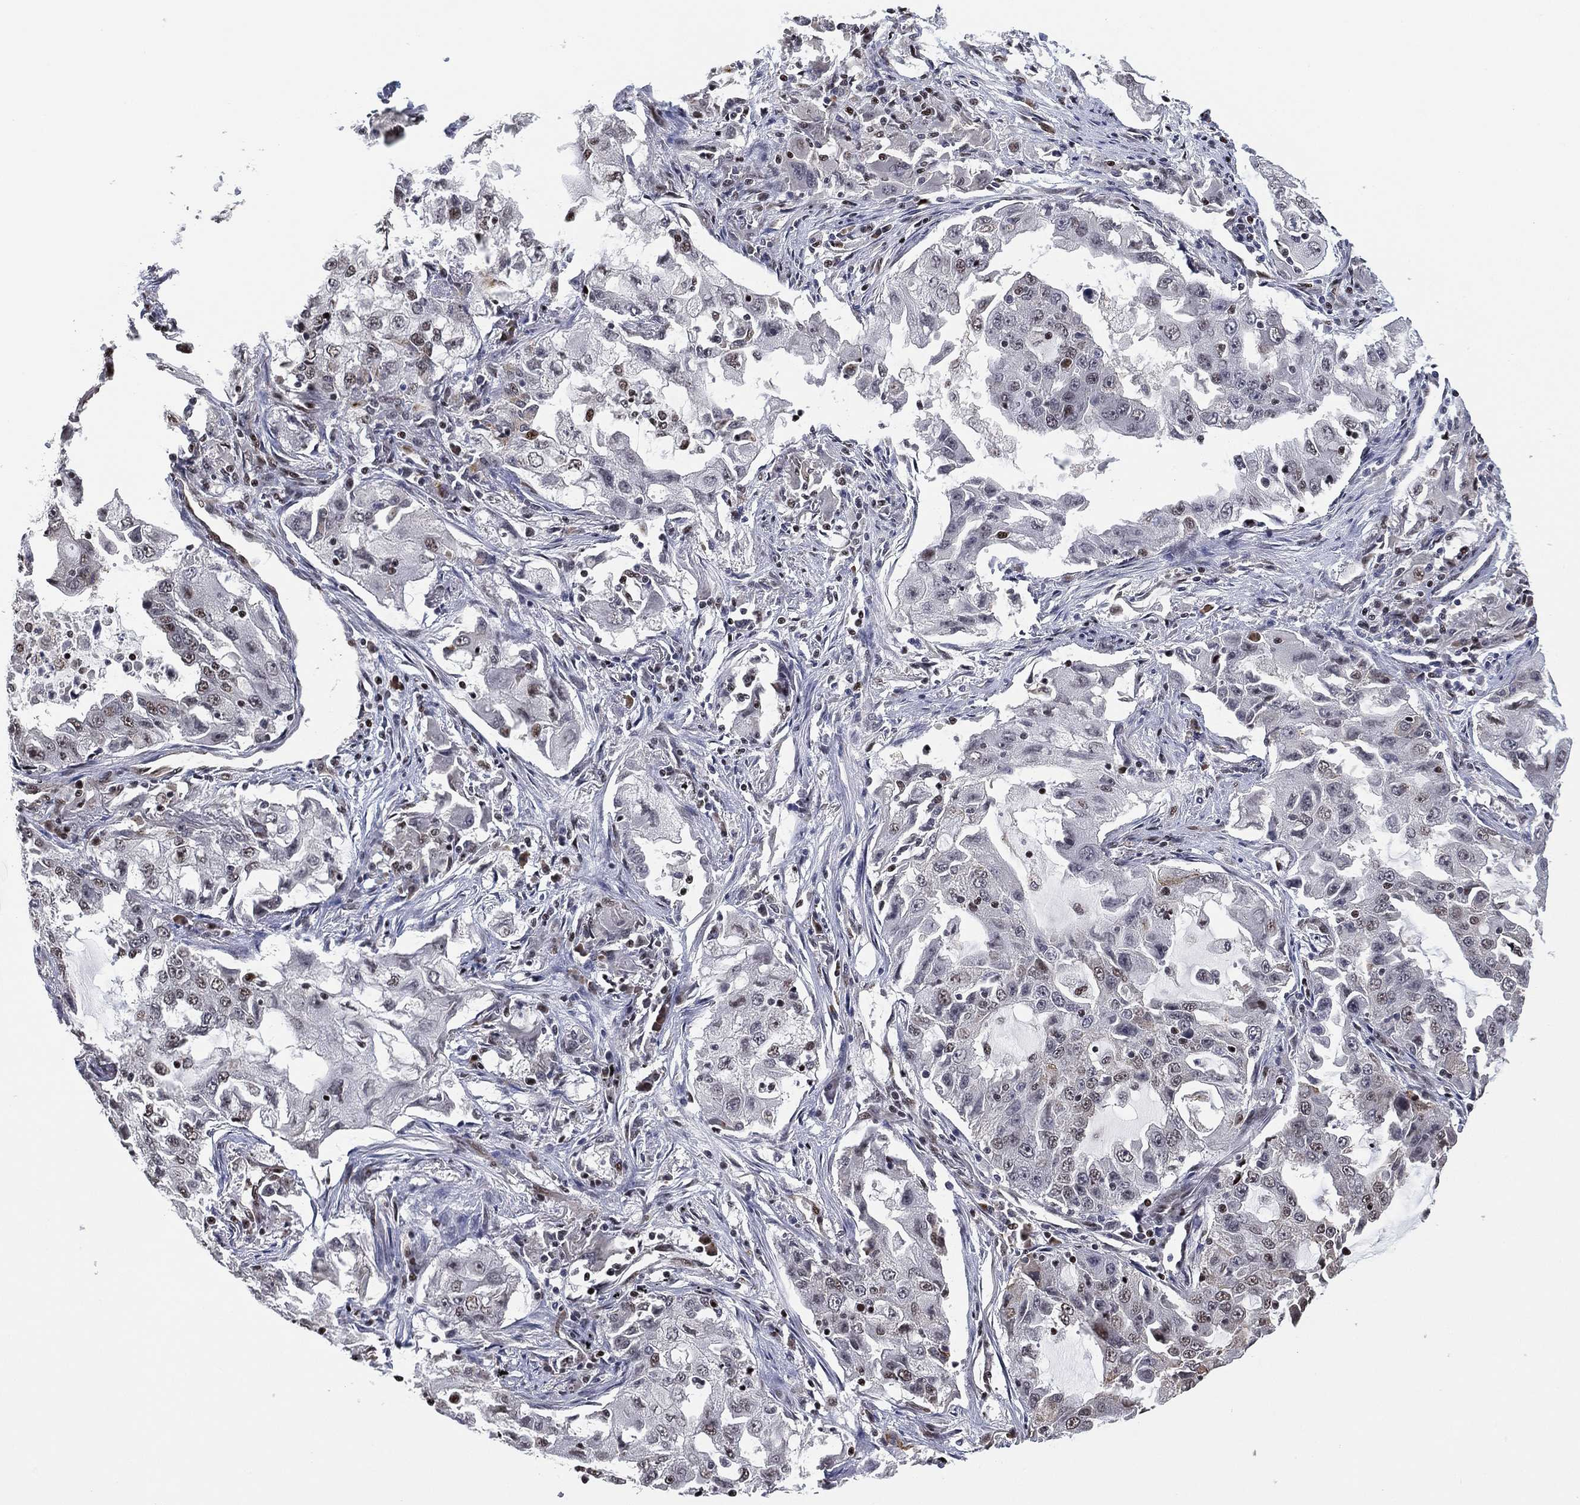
{"staining": {"intensity": "moderate", "quantity": "<25%", "location": "nuclear"}, "tissue": "lung cancer", "cell_type": "Tumor cells", "image_type": "cancer", "snomed": [{"axis": "morphology", "description": "Adenocarcinoma, NOS"}, {"axis": "topography", "description": "Lung"}], "caption": "Adenocarcinoma (lung) stained for a protein demonstrates moderate nuclear positivity in tumor cells.", "gene": "ZSCAN30", "patient": {"sex": "female", "age": 61}}